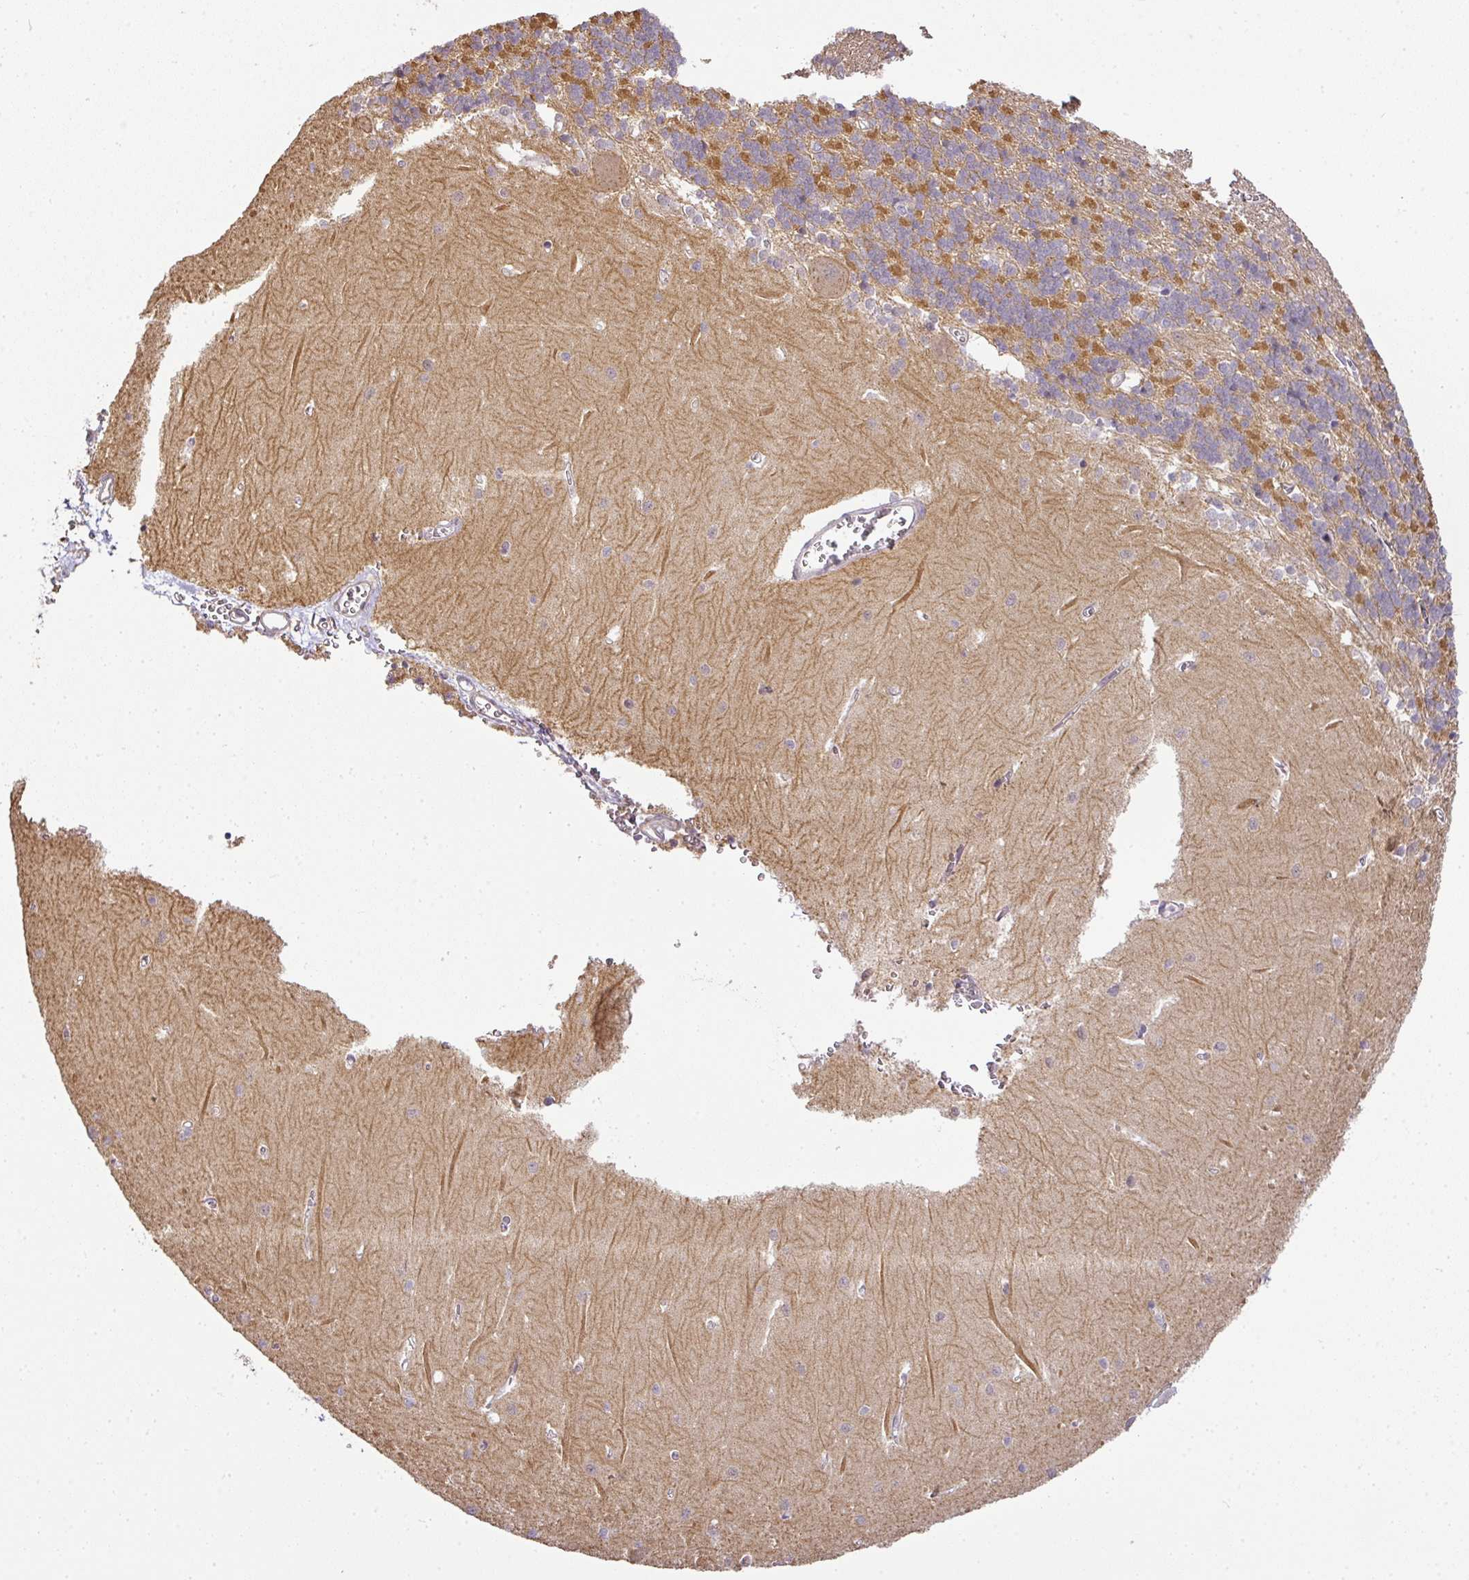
{"staining": {"intensity": "moderate", "quantity": "25%-75%", "location": "cytoplasmic/membranous"}, "tissue": "cerebellum", "cell_type": "Cells in granular layer", "image_type": "normal", "snomed": [{"axis": "morphology", "description": "Normal tissue, NOS"}, {"axis": "topography", "description": "Cerebellum"}], "caption": "An IHC photomicrograph of normal tissue is shown. Protein staining in brown highlights moderate cytoplasmic/membranous positivity in cerebellum within cells in granular layer.", "gene": "MYOM2", "patient": {"sex": "male", "age": 37}}